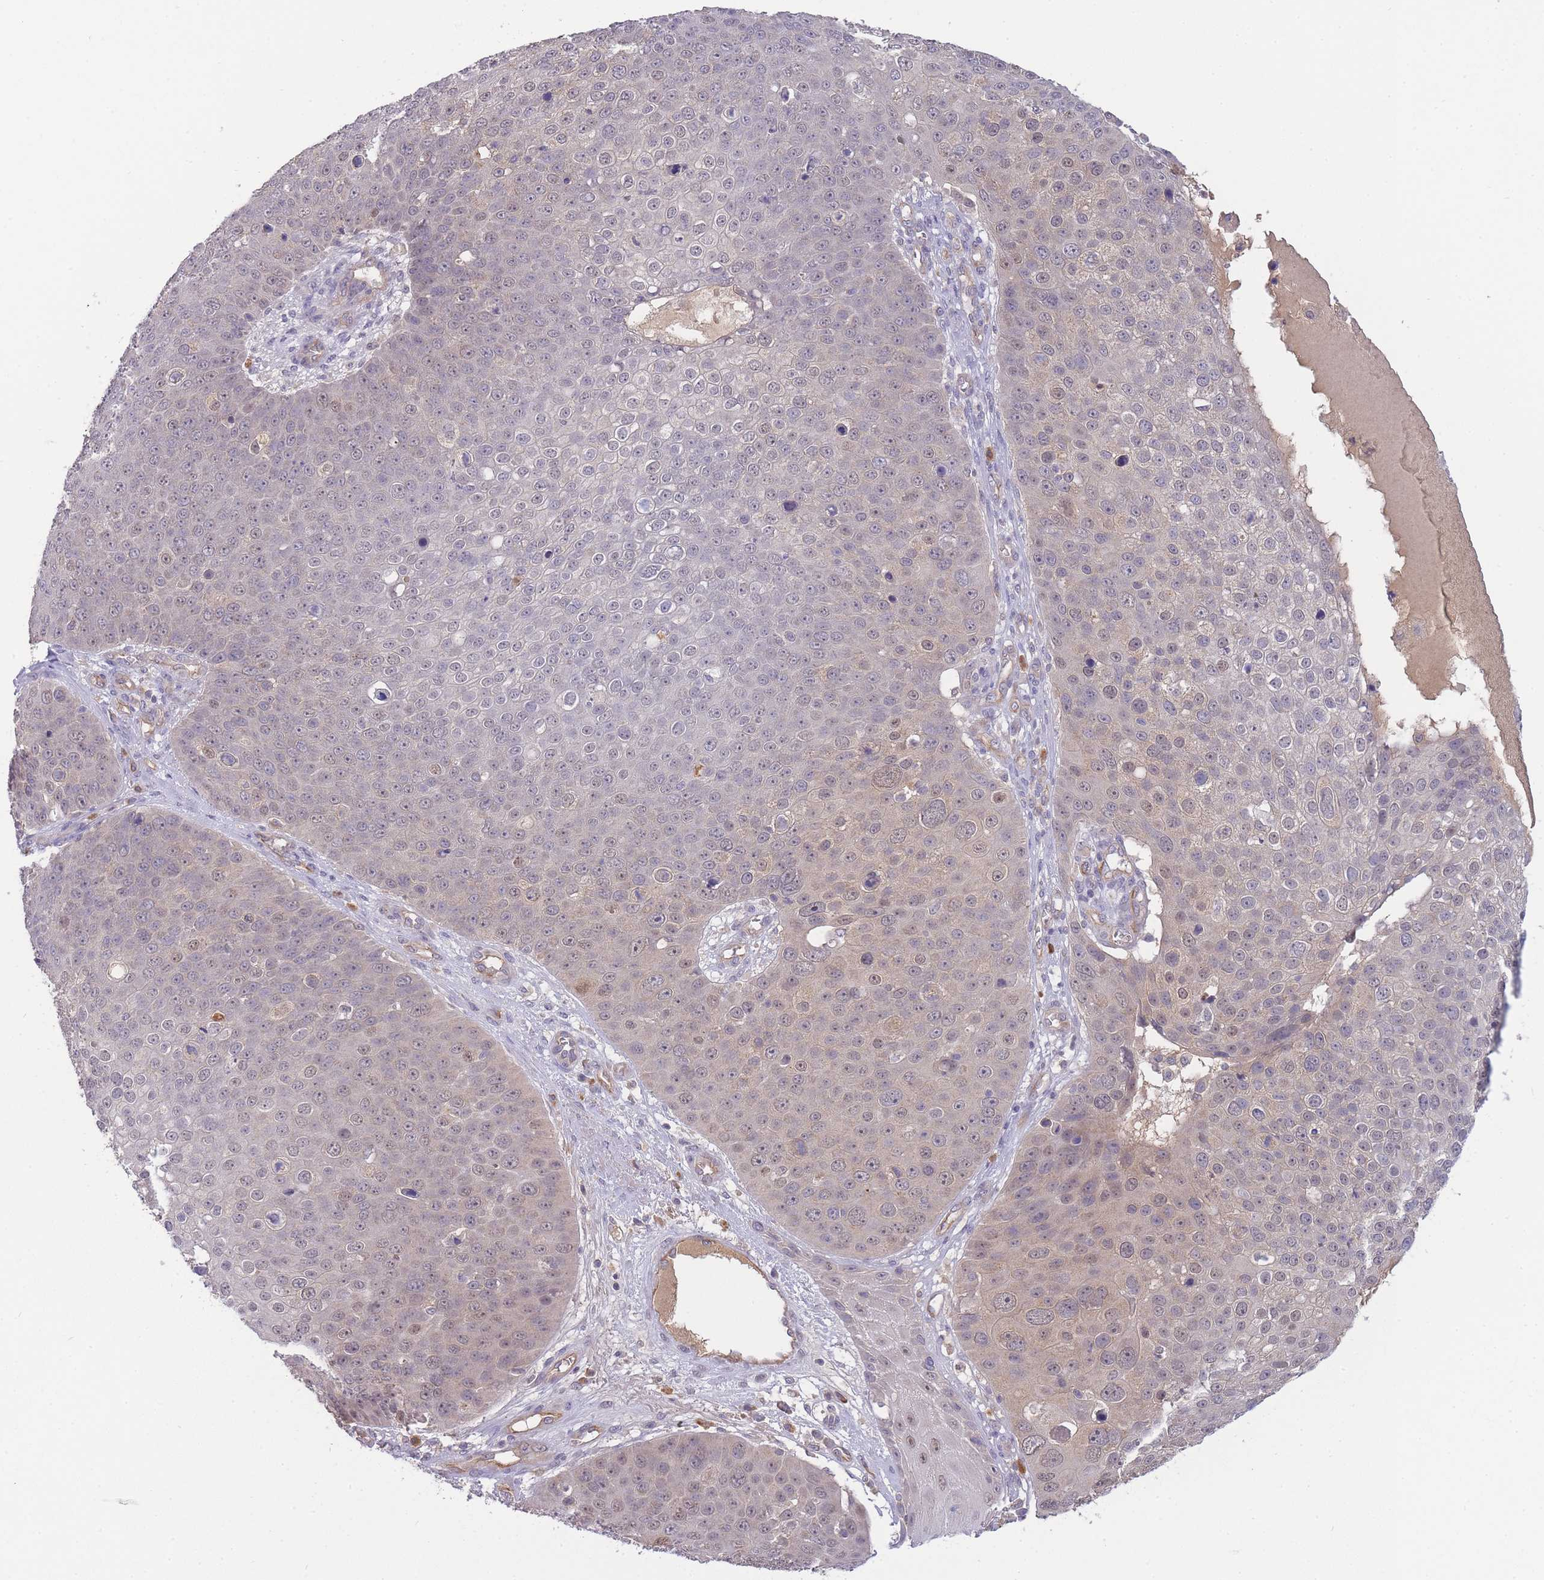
{"staining": {"intensity": "weak", "quantity": "<25%", "location": "nuclear"}, "tissue": "skin cancer", "cell_type": "Tumor cells", "image_type": "cancer", "snomed": [{"axis": "morphology", "description": "Squamous cell carcinoma, NOS"}, {"axis": "topography", "description": "Skin"}], "caption": "A high-resolution micrograph shows IHC staining of skin cancer (squamous cell carcinoma), which shows no significant staining in tumor cells.", "gene": "NDUFAF5", "patient": {"sex": "male", "age": 71}}